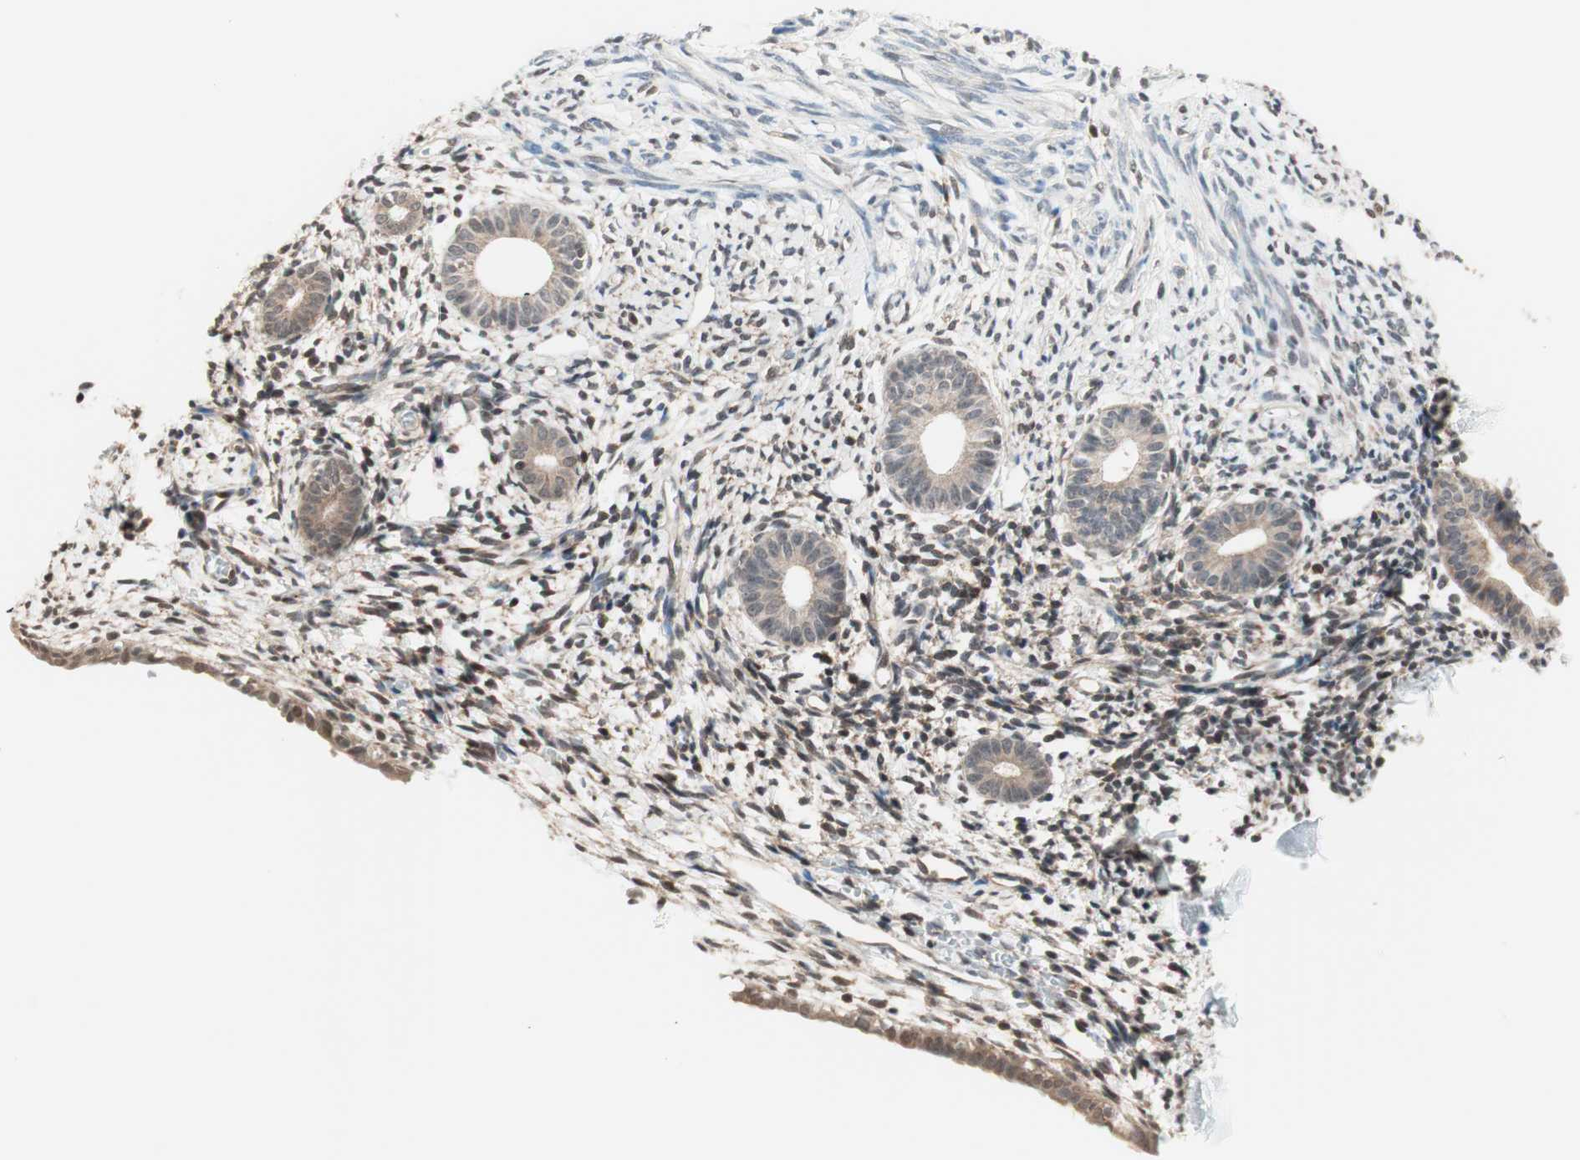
{"staining": {"intensity": "moderate", "quantity": "25%-75%", "location": "nuclear"}, "tissue": "endometrium", "cell_type": "Cells in endometrial stroma", "image_type": "normal", "snomed": [{"axis": "morphology", "description": "Normal tissue, NOS"}, {"axis": "topography", "description": "Endometrium"}], "caption": "Protein analysis of normal endometrium shows moderate nuclear expression in approximately 25%-75% of cells in endometrial stroma. (DAB IHC with brightfield microscopy, high magnification).", "gene": "UBE2I", "patient": {"sex": "female", "age": 71}}